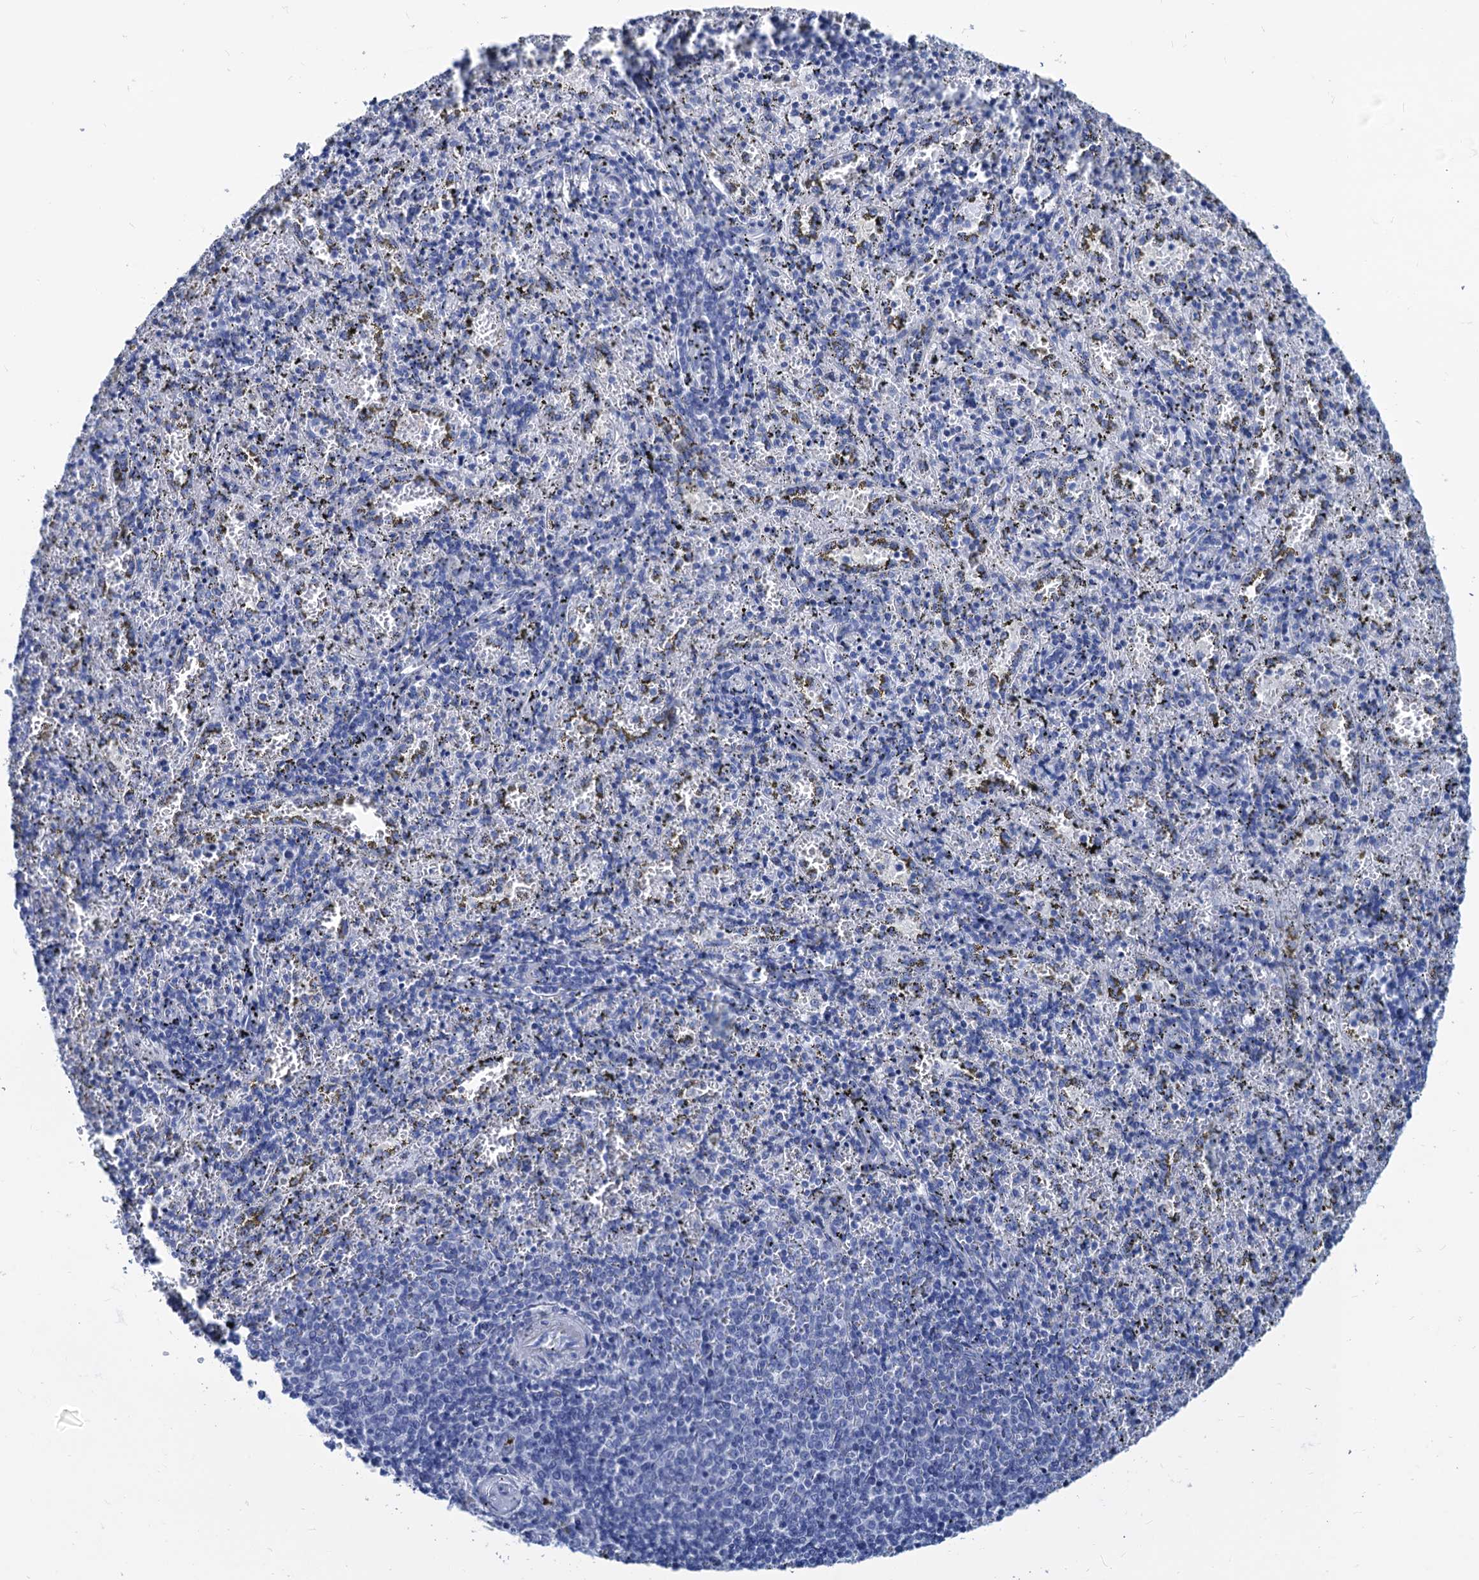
{"staining": {"intensity": "negative", "quantity": "none", "location": "none"}, "tissue": "spleen", "cell_type": "Cells in red pulp", "image_type": "normal", "snomed": [{"axis": "morphology", "description": "Normal tissue, NOS"}, {"axis": "topography", "description": "Spleen"}], "caption": "Protein analysis of benign spleen reveals no significant positivity in cells in red pulp. (Brightfield microscopy of DAB (3,3'-diaminobenzidine) IHC at high magnification).", "gene": "CABYR", "patient": {"sex": "male", "age": 11}}